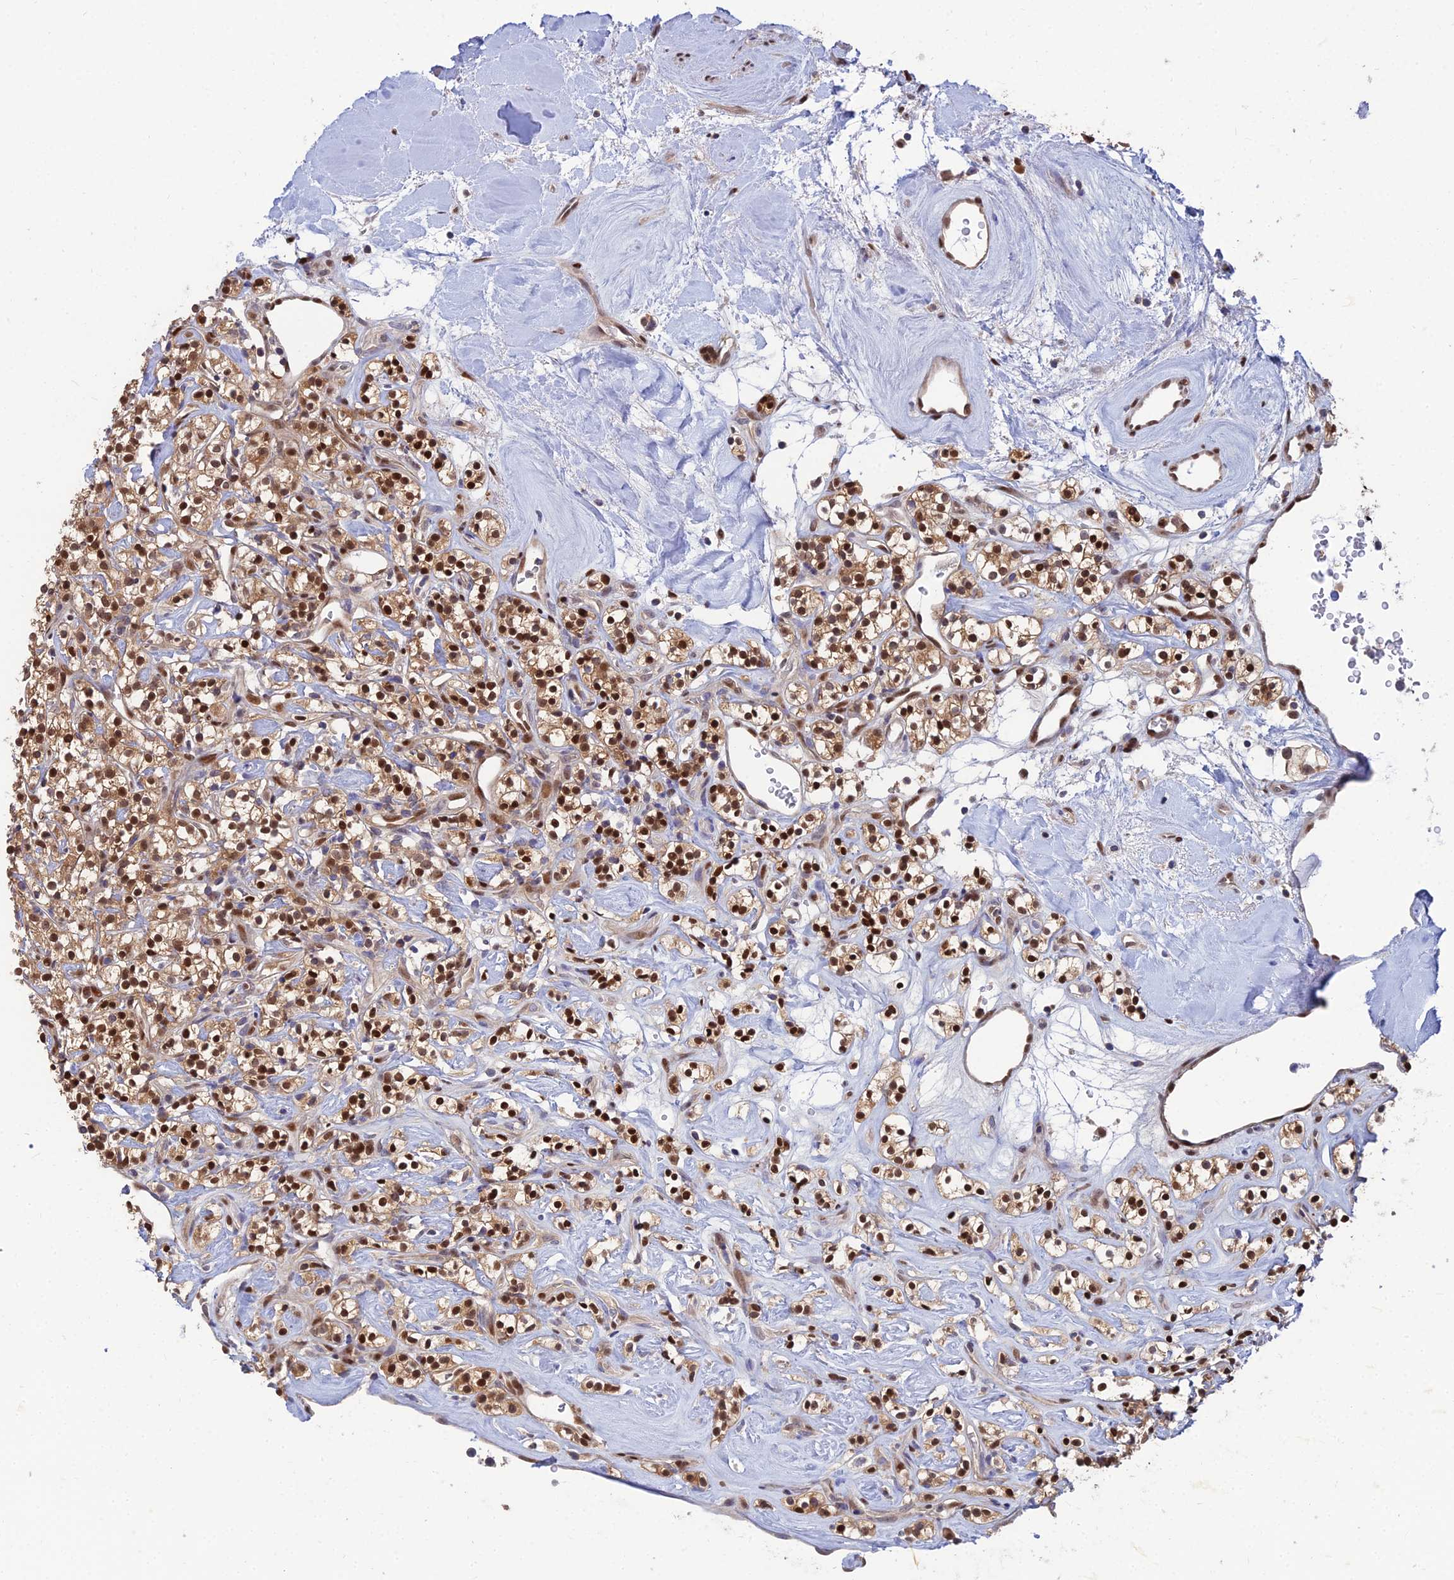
{"staining": {"intensity": "strong", "quantity": ">75%", "location": "nuclear"}, "tissue": "renal cancer", "cell_type": "Tumor cells", "image_type": "cancer", "snomed": [{"axis": "morphology", "description": "Adenocarcinoma, NOS"}, {"axis": "topography", "description": "Kidney"}], "caption": "A high amount of strong nuclear expression is appreciated in about >75% of tumor cells in renal cancer tissue. The staining was performed using DAB, with brown indicating positive protein expression. Nuclei are stained blue with hematoxylin.", "gene": "DNPEP", "patient": {"sex": "male", "age": 77}}